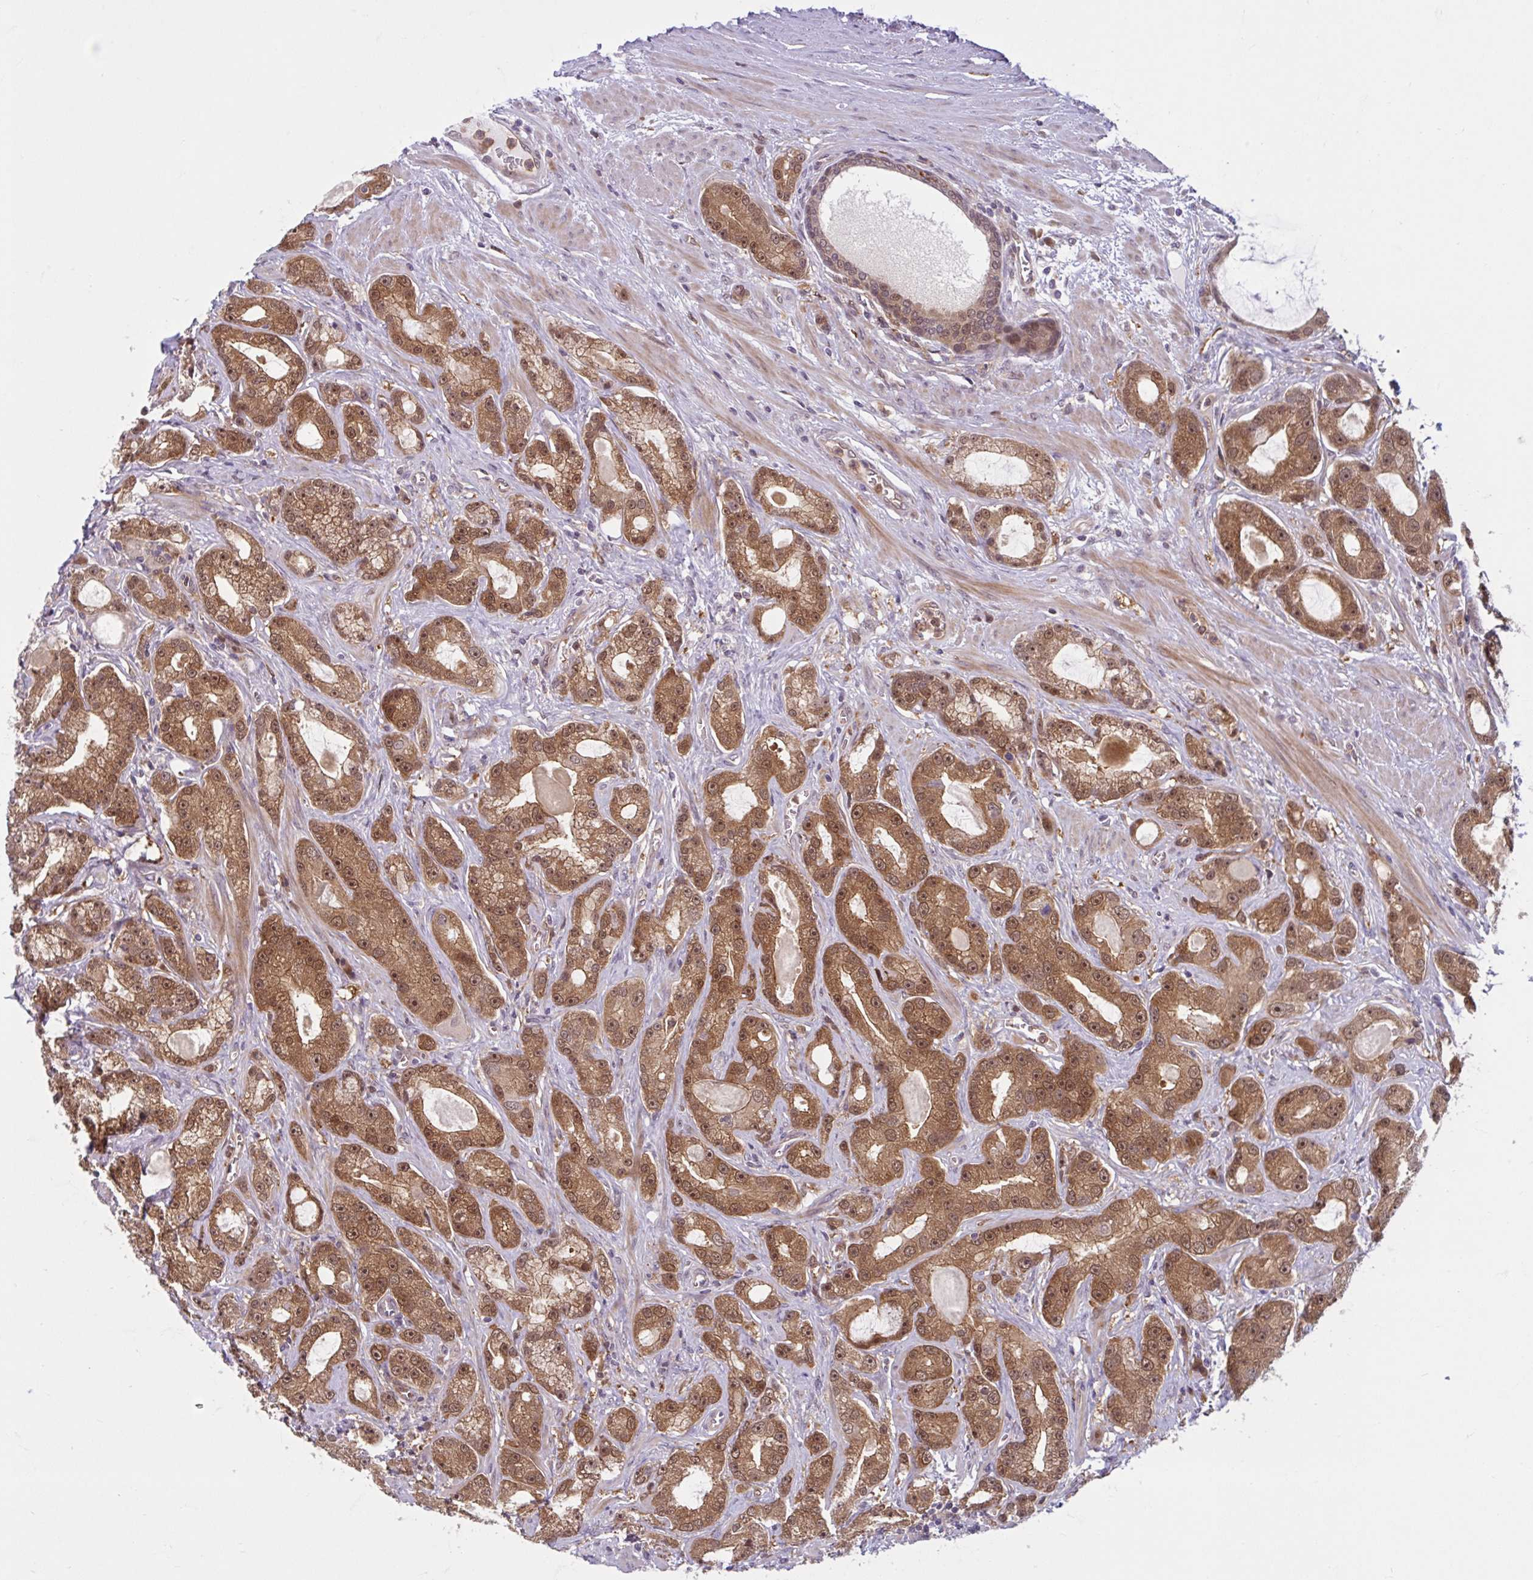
{"staining": {"intensity": "strong", "quantity": ">75%", "location": "cytoplasmic/membranous,nuclear"}, "tissue": "prostate cancer", "cell_type": "Tumor cells", "image_type": "cancer", "snomed": [{"axis": "morphology", "description": "Adenocarcinoma, High grade"}, {"axis": "topography", "description": "Prostate"}], "caption": "Immunohistochemical staining of human prostate cancer (adenocarcinoma (high-grade)) displays strong cytoplasmic/membranous and nuclear protein staining in about >75% of tumor cells. (brown staining indicates protein expression, while blue staining denotes nuclei).", "gene": "HMBS", "patient": {"sex": "male", "age": 65}}